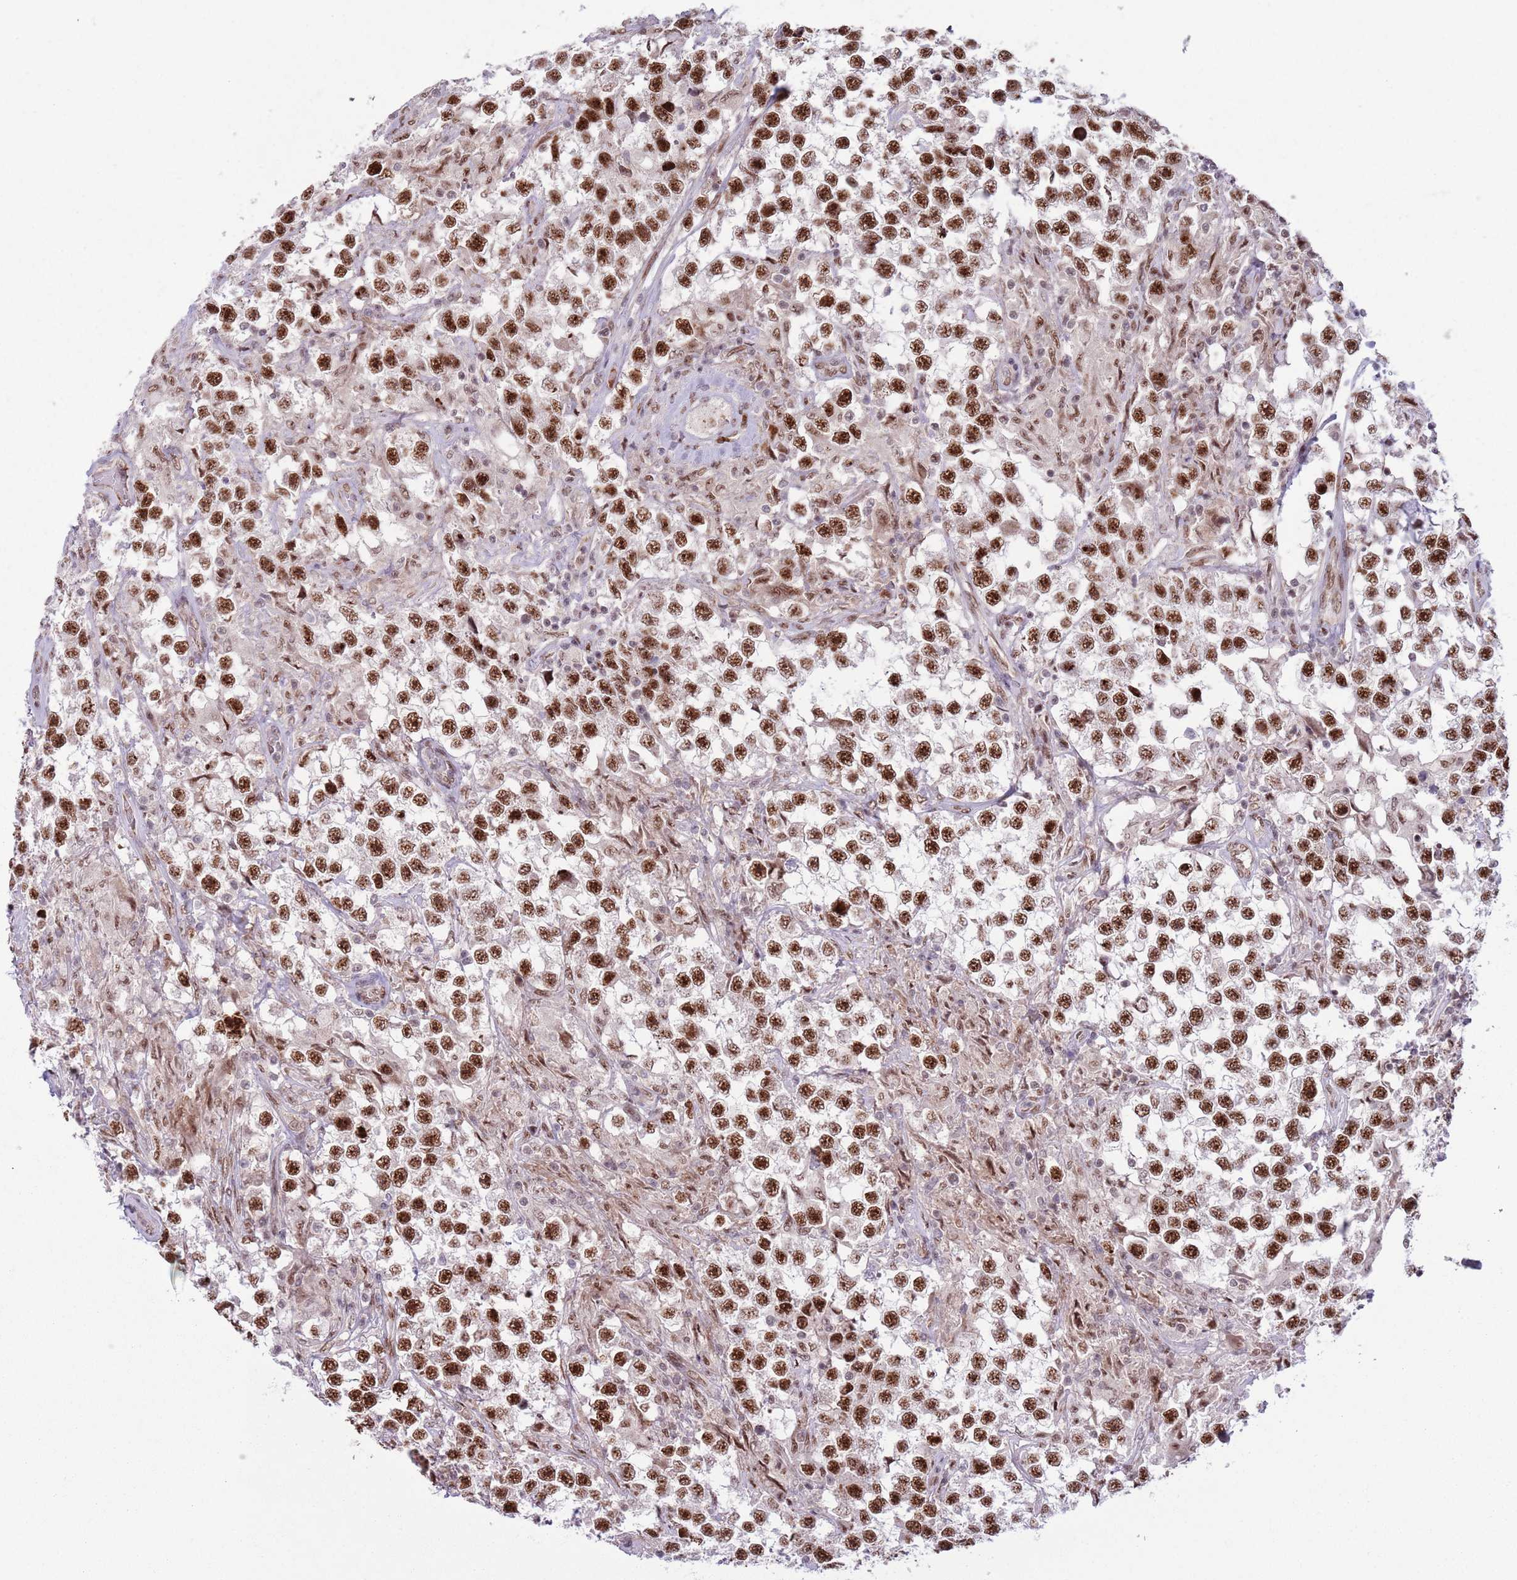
{"staining": {"intensity": "strong", "quantity": ">75%", "location": "nuclear"}, "tissue": "testis cancer", "cell_type": "Tumor cells", "image_type": "cancer", "snomed": [{"axis": "morphology", "description": "Seminoma, NOS"}, {"axis": "topography", "description": "Testis"}], "caption": "Testis seminoma stained with IHC reveals strong nuclear expression in approximately >75% of tumor cells.", "gene": "SIPA1L3", "patient": {"sex": "male", "age": 46}}